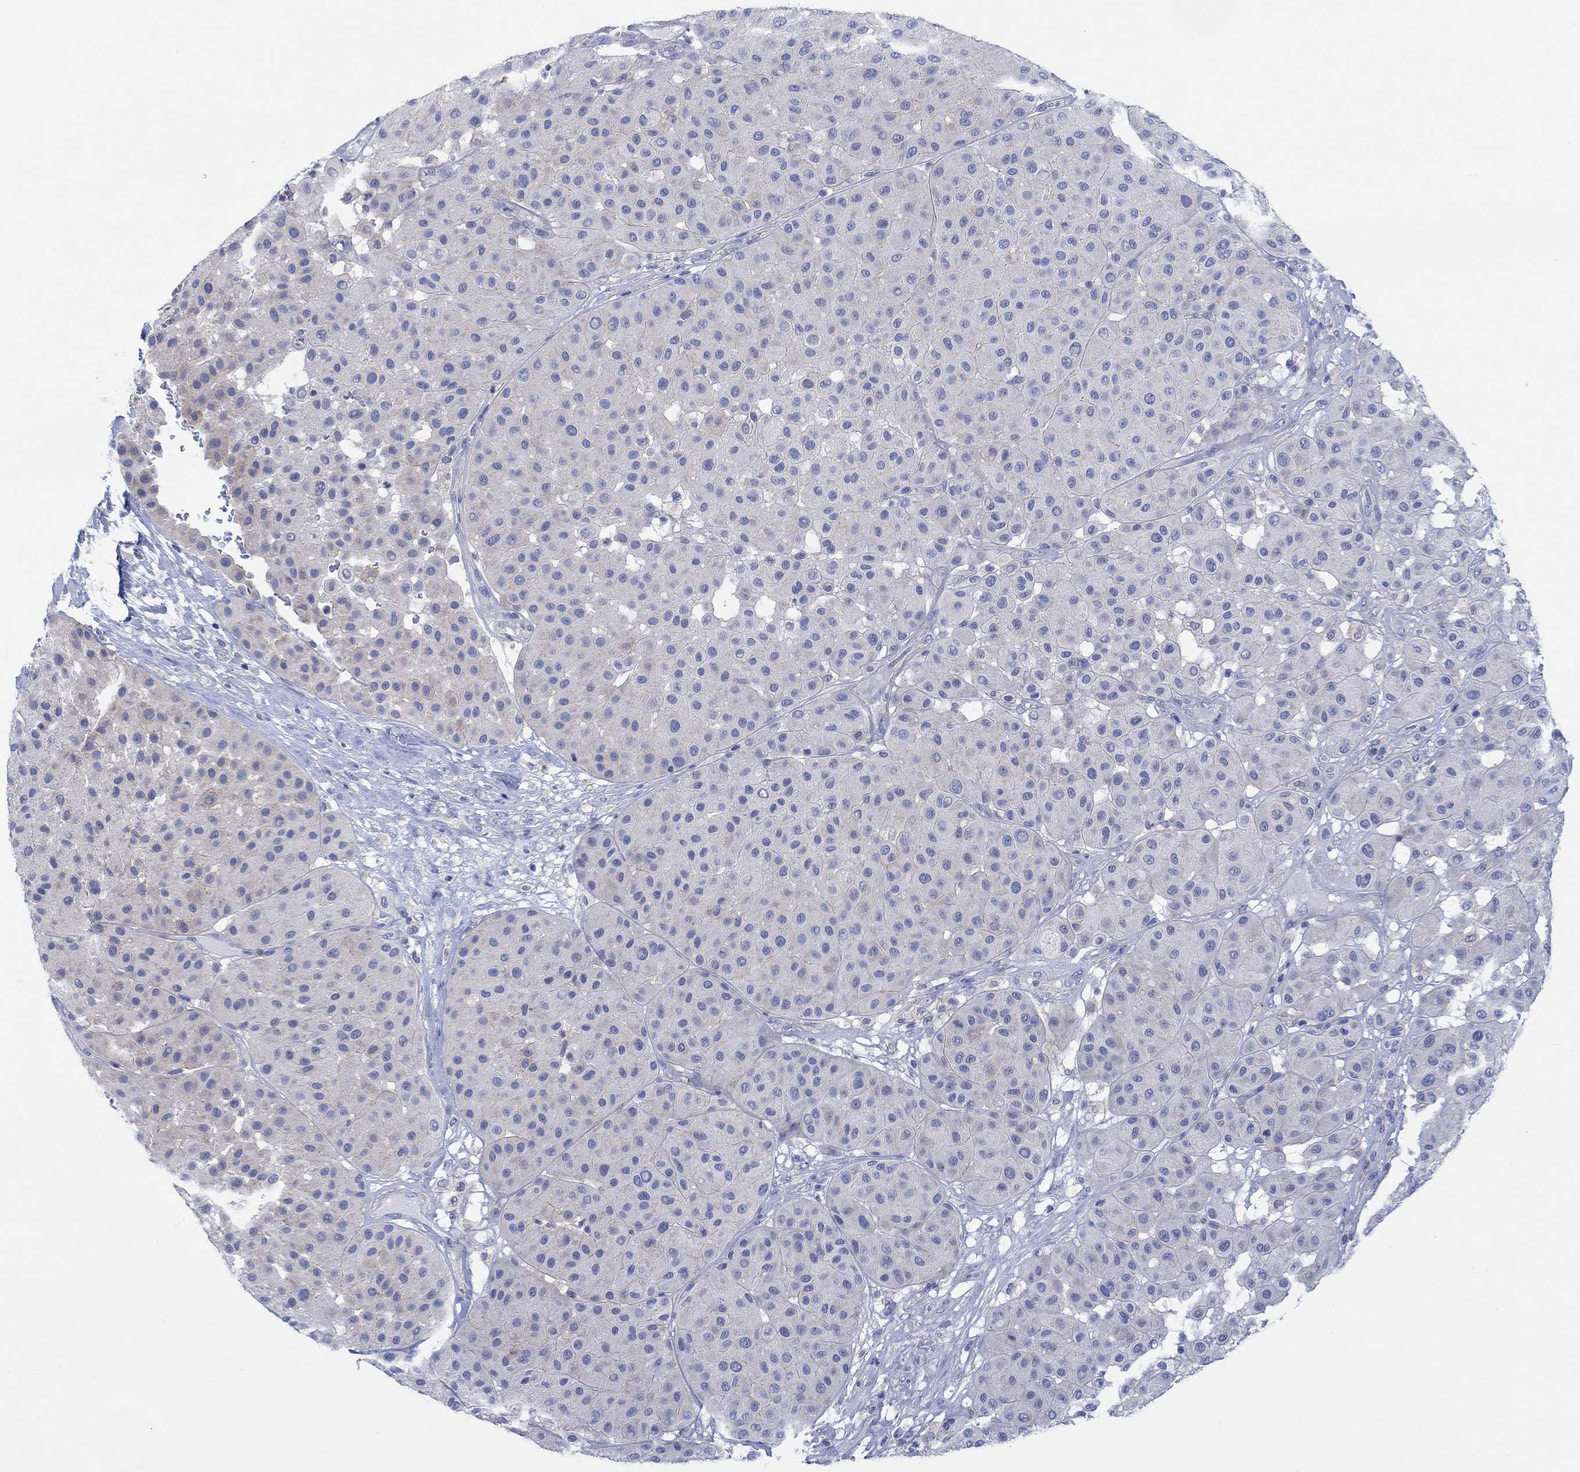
{"staining": {"intensity": "negative", "quantity": "none", "location": "none"}, "tissue": "melanoma", "cell_type": "Tumor cells", "image_type": "cancer", "snomed": [{"axis": "morphology", "description": "Malignant melanoma, Metastatic site"}, {"axis": "topography", "description": "Smooth muscle"}], "caption": "Melanoma was stained to show a protein in brown. There is no significant staining in tumor cells.", "gene": "REEP6", "patient": {"sex": "male", "age": 41}}